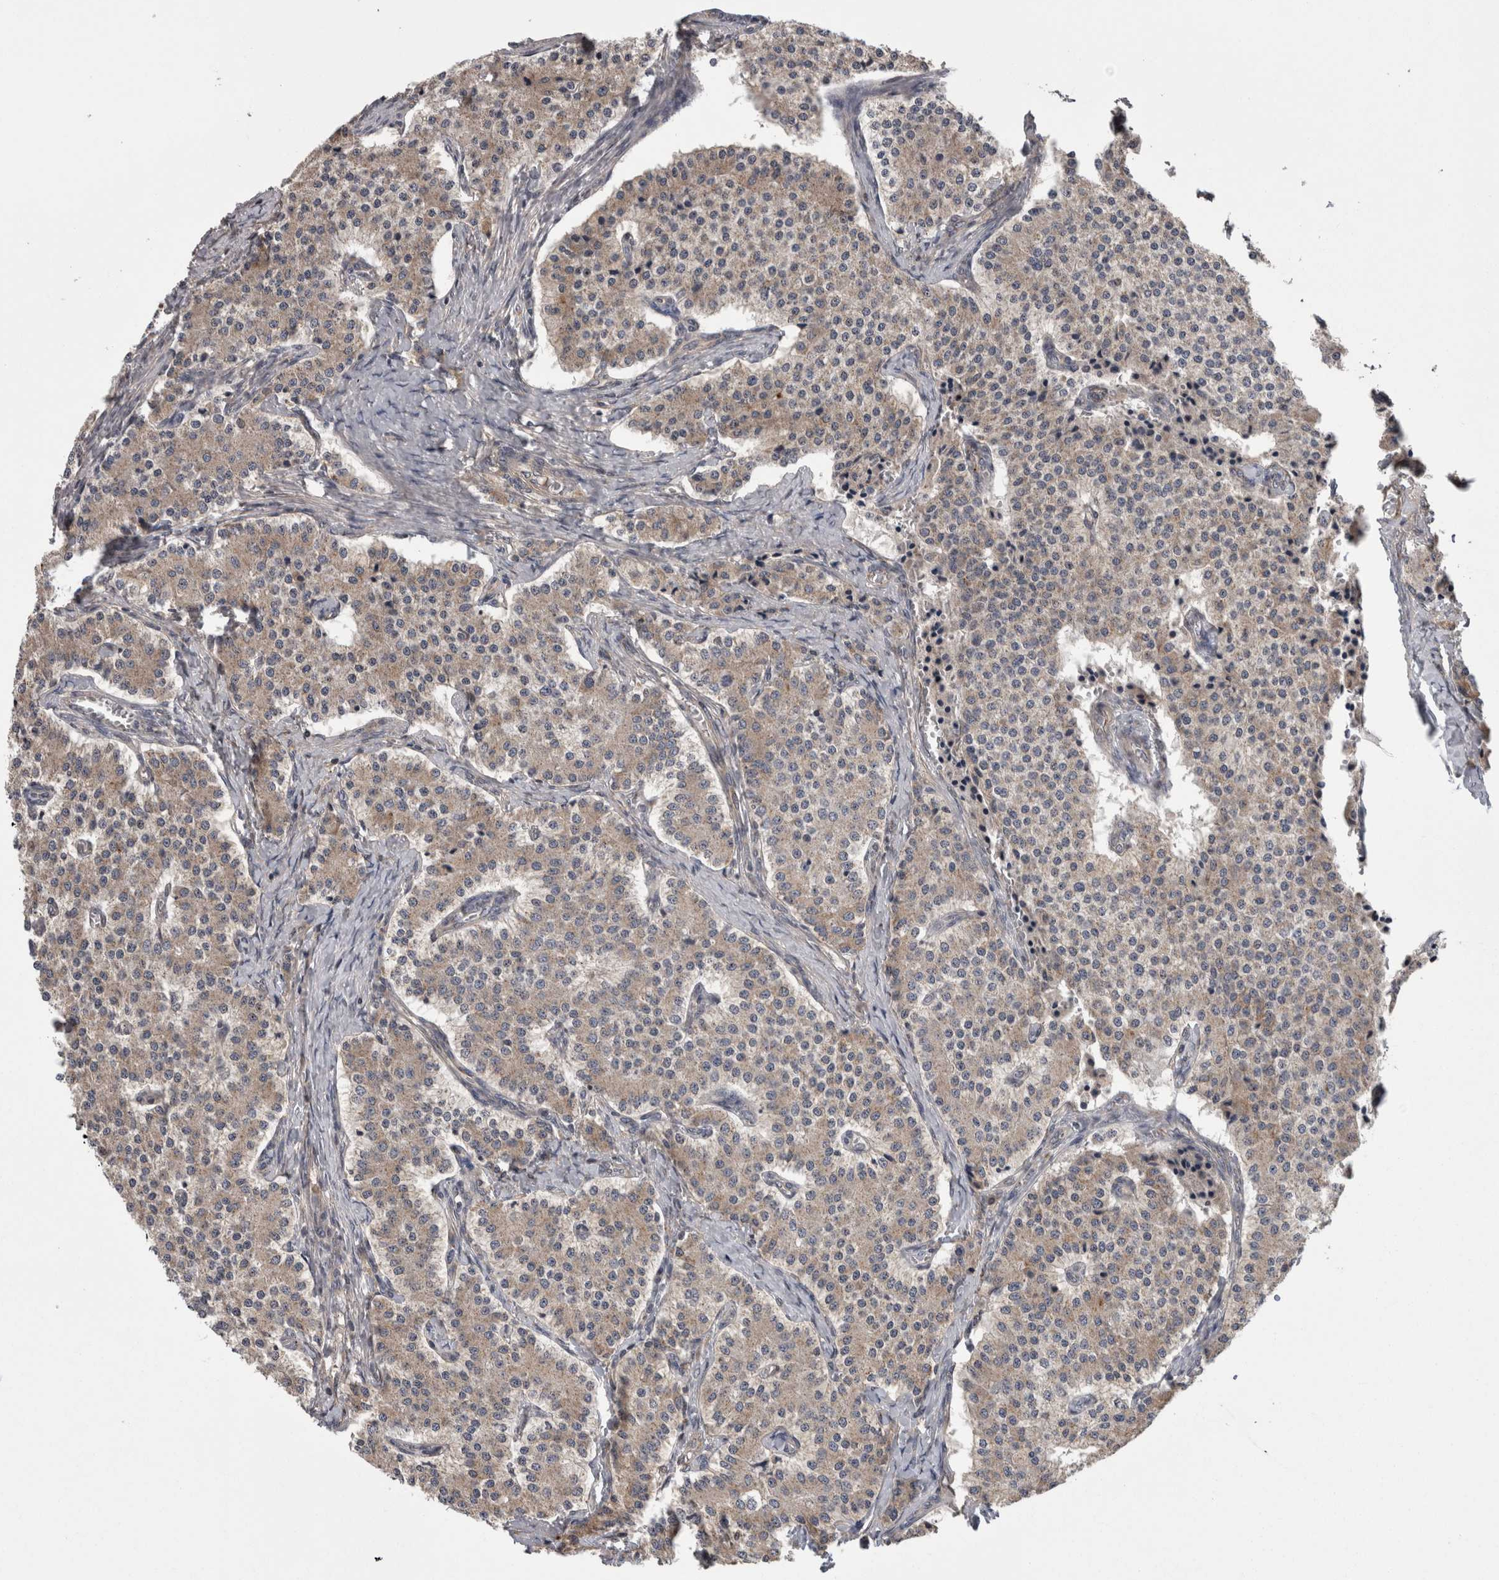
{"staining": {"intensity": "weak", "quantity": "<25%", "location": "cytoplasmic/membranous"}, "tissue": "carcinoid", "cell_type": "Tumor cells", "image_type": "cancer", "snomed": [{"axis": "morphology", "description": "Carcinoid, malignant, NOS"}, {"axis": "topography", "description": "Colon"}], "caption": "The IHC image has no significant positivity in tumor cells of carcinoid tissue. (Brightfield microscopy of DAB (3,3'-diaminobenzidine) immunohistochemistry at high magnification).", "gene": "STC1", "patient": {"sex": "female", "age": 52}}